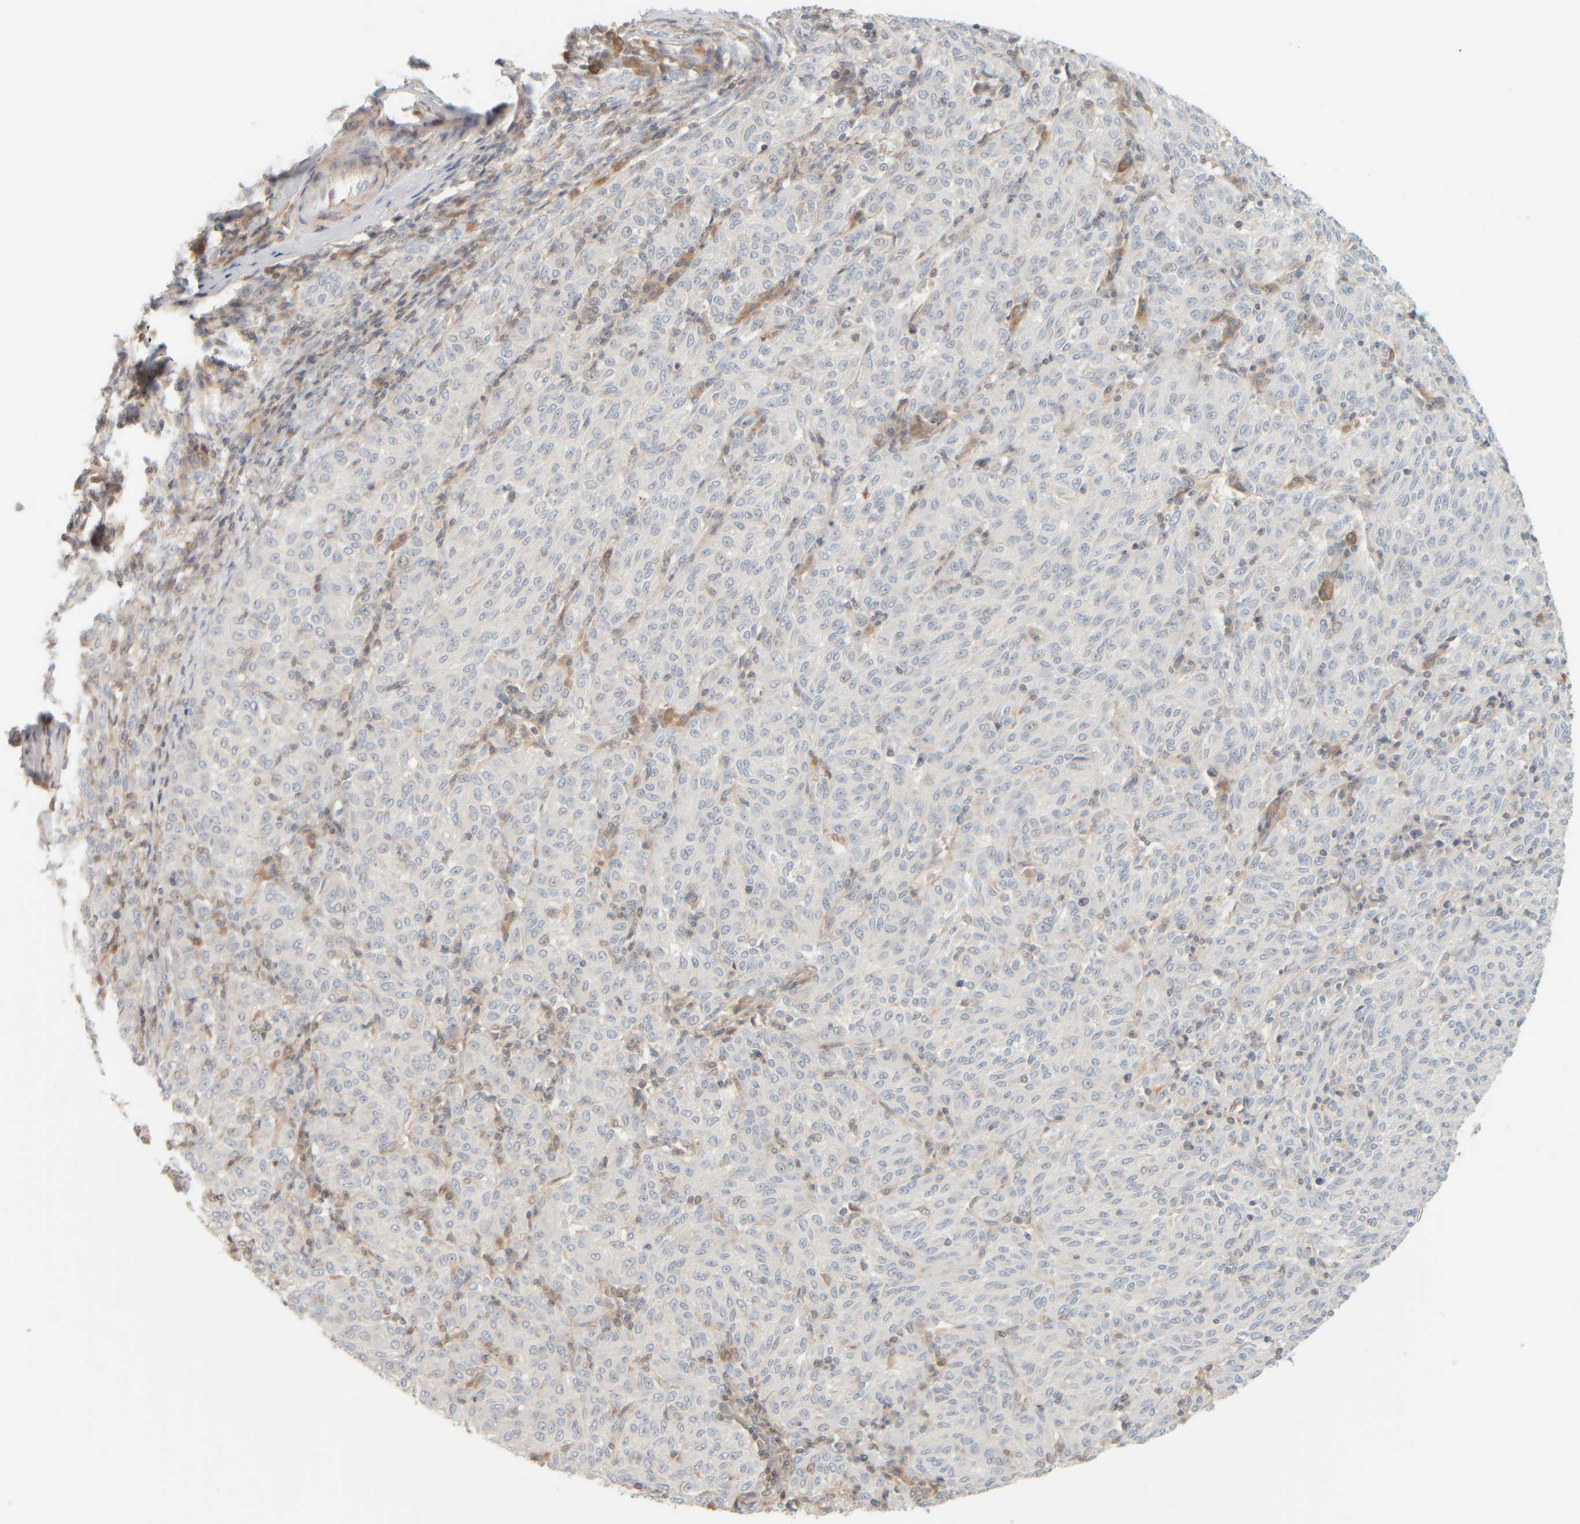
{"staining": {"intensity": "negative", "quantity": "none", "location": "none"}, "tissue": "melanoma", "cell_type": "Tumor cells", "image_type": "cancer", "snomed": [{"axis": "morphology", "description": "Malignant melanoma, NOS"}, {"axis": "topography", "description": "Skin"}], "caption": "Histopathology image shows no significant protein staining in tumor cells of malignant melanoma.", "gene": "PTGES3L-AARSD1", "patient": {"sex": "female", "age": 72}}